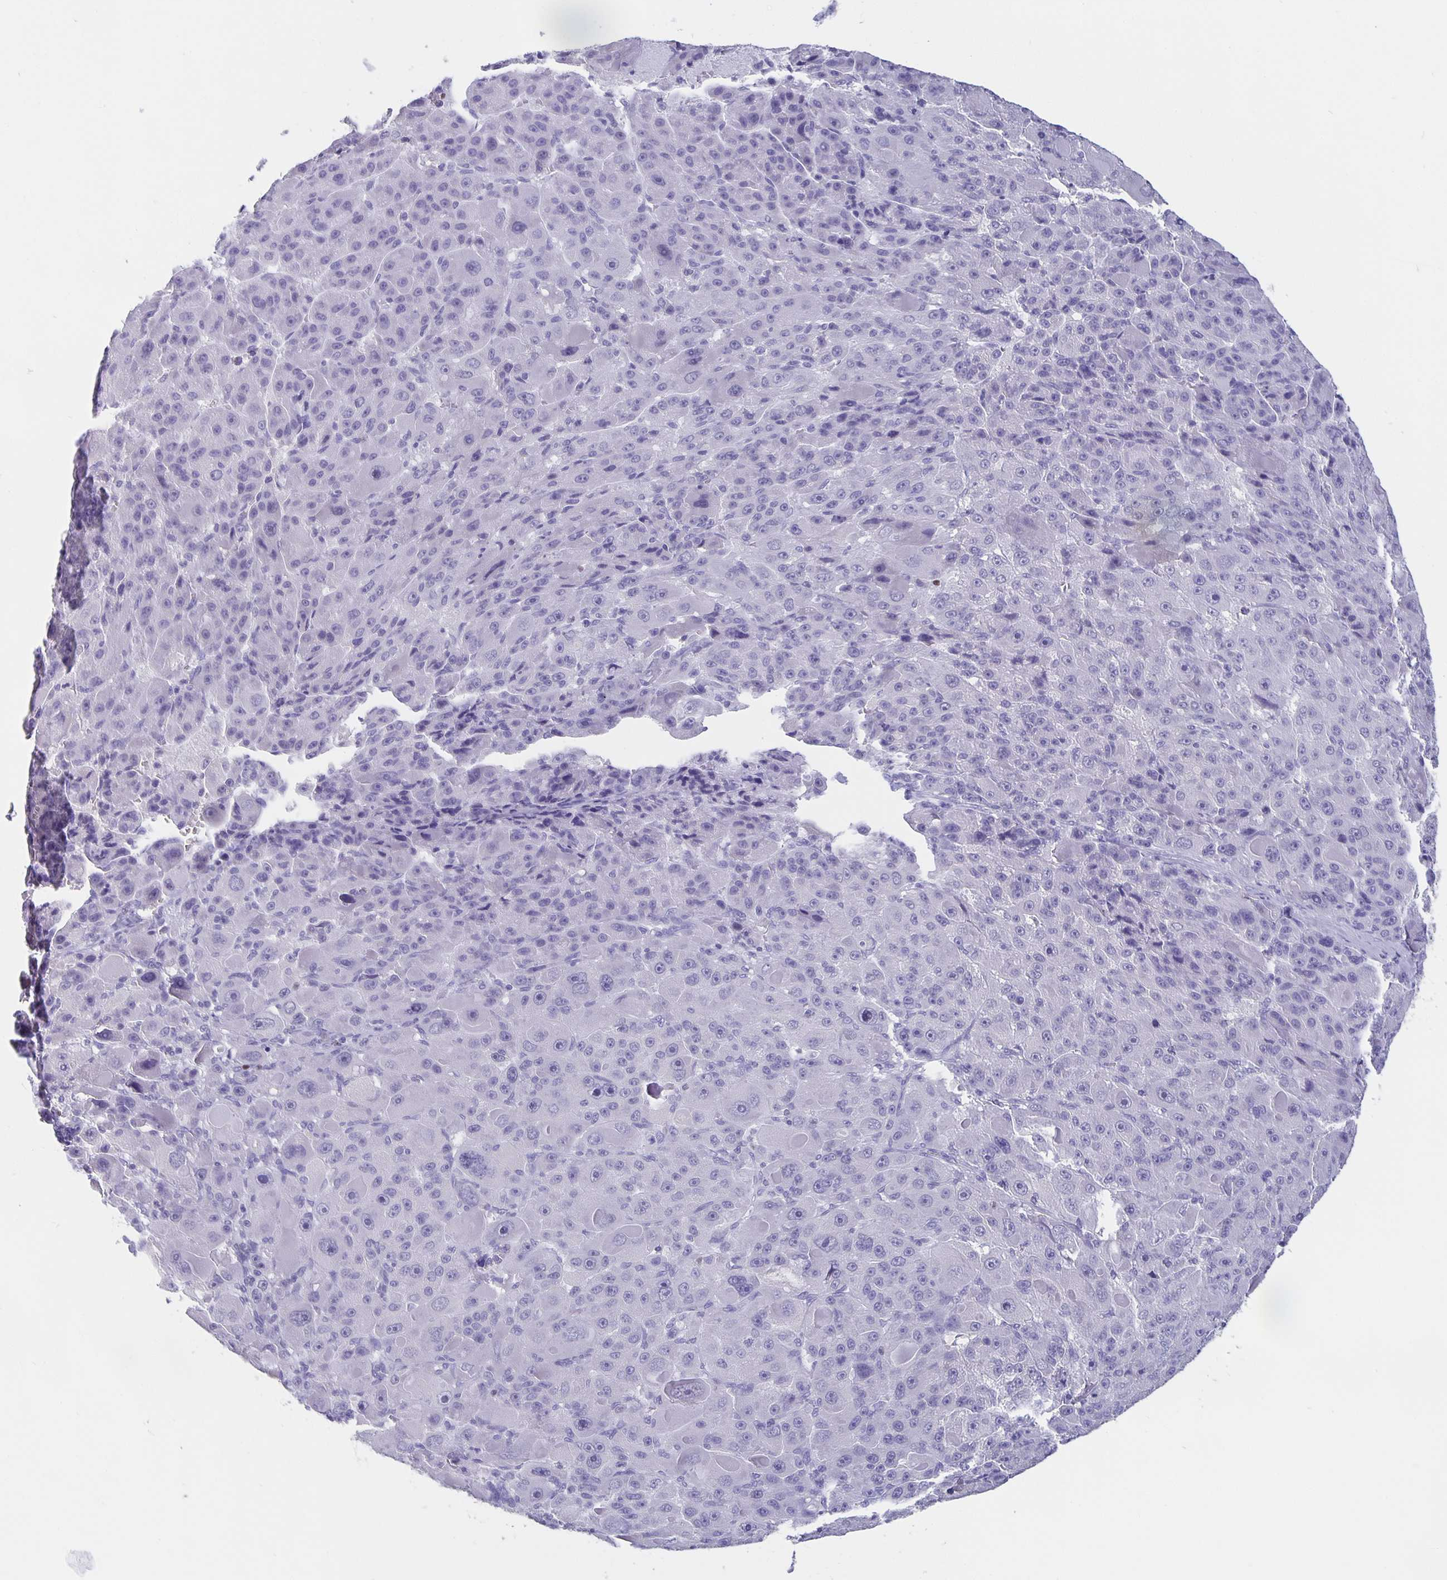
{"staining": {"intensity": "negative", "quantity": "none", "location": "none"}, "tissue": "liver cancer", "cell_type": "Tumor cells", "image_type": "cancer", "snomed": [{"axis": "morphology", "description": "Carcinoma, Hepatocellular, NOS"}, {"axis": "topography", "description": "Liver"}], "caption": "Immunohistochemical staining of human liver hepatocellular carcinoma shows no significant staining in tumor cells.", "gene": "SATB2", "patient": {"sex": "male", "age": 76}}